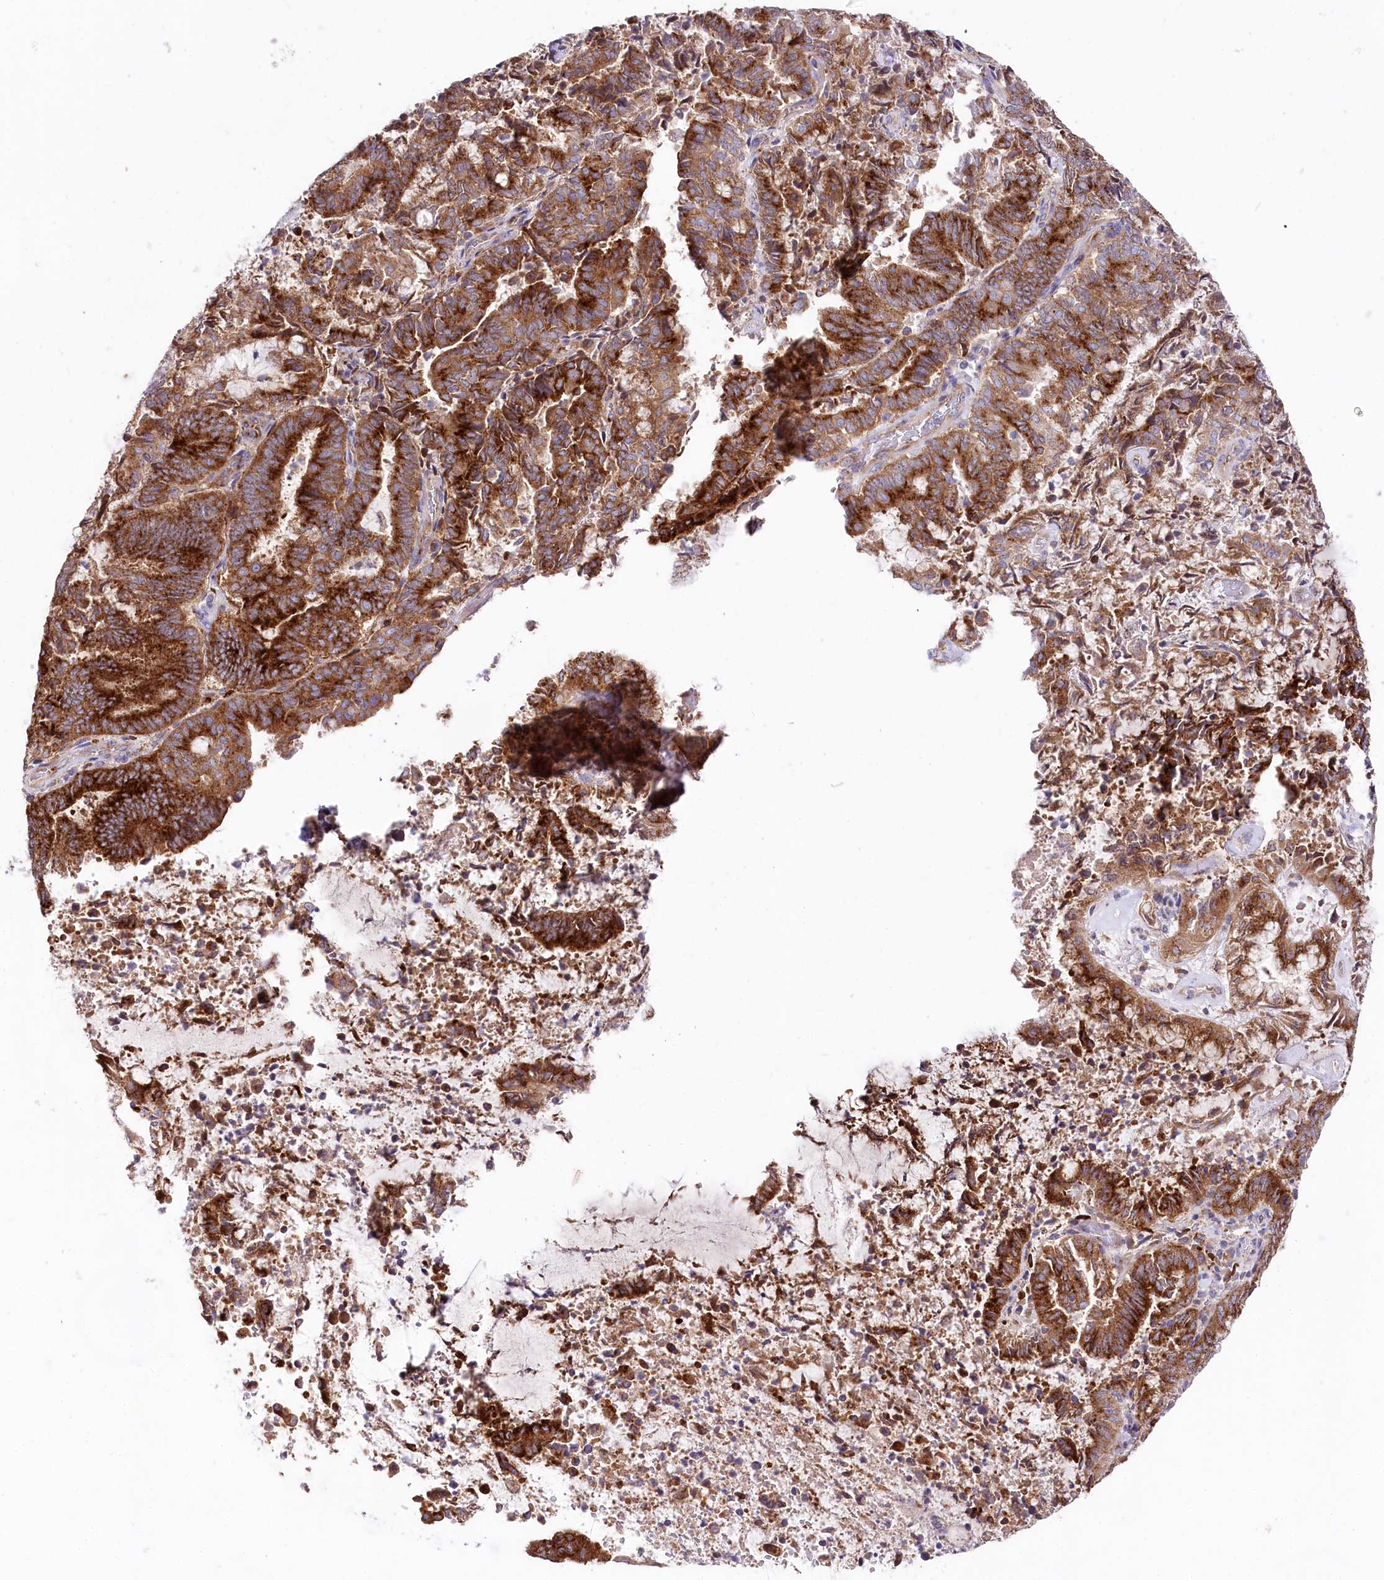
{"staining": {"intensity": "strong", "quantity": ">75%", "location": "cytoplasmic/membranous"}, "tissue": "endometrial cancer", "cell_type": "Tumor cells", "image_type": "cancer", "snomed": [{"axis": "morphology", "description": "Adenocarcinoma, NOS"}, {"axis": "topography", "description": "Endometrium"}], "caption": "Immunohistochemistry (IHC) photomicrograph of endometrial adenocarcinoma stained for a protein (brown), which shows high levels of strong cytoplasmic/membranous staining in about >75% of tumor cells.", "gene": "STX6", "patient": {"sex": "female", "age": 80}}